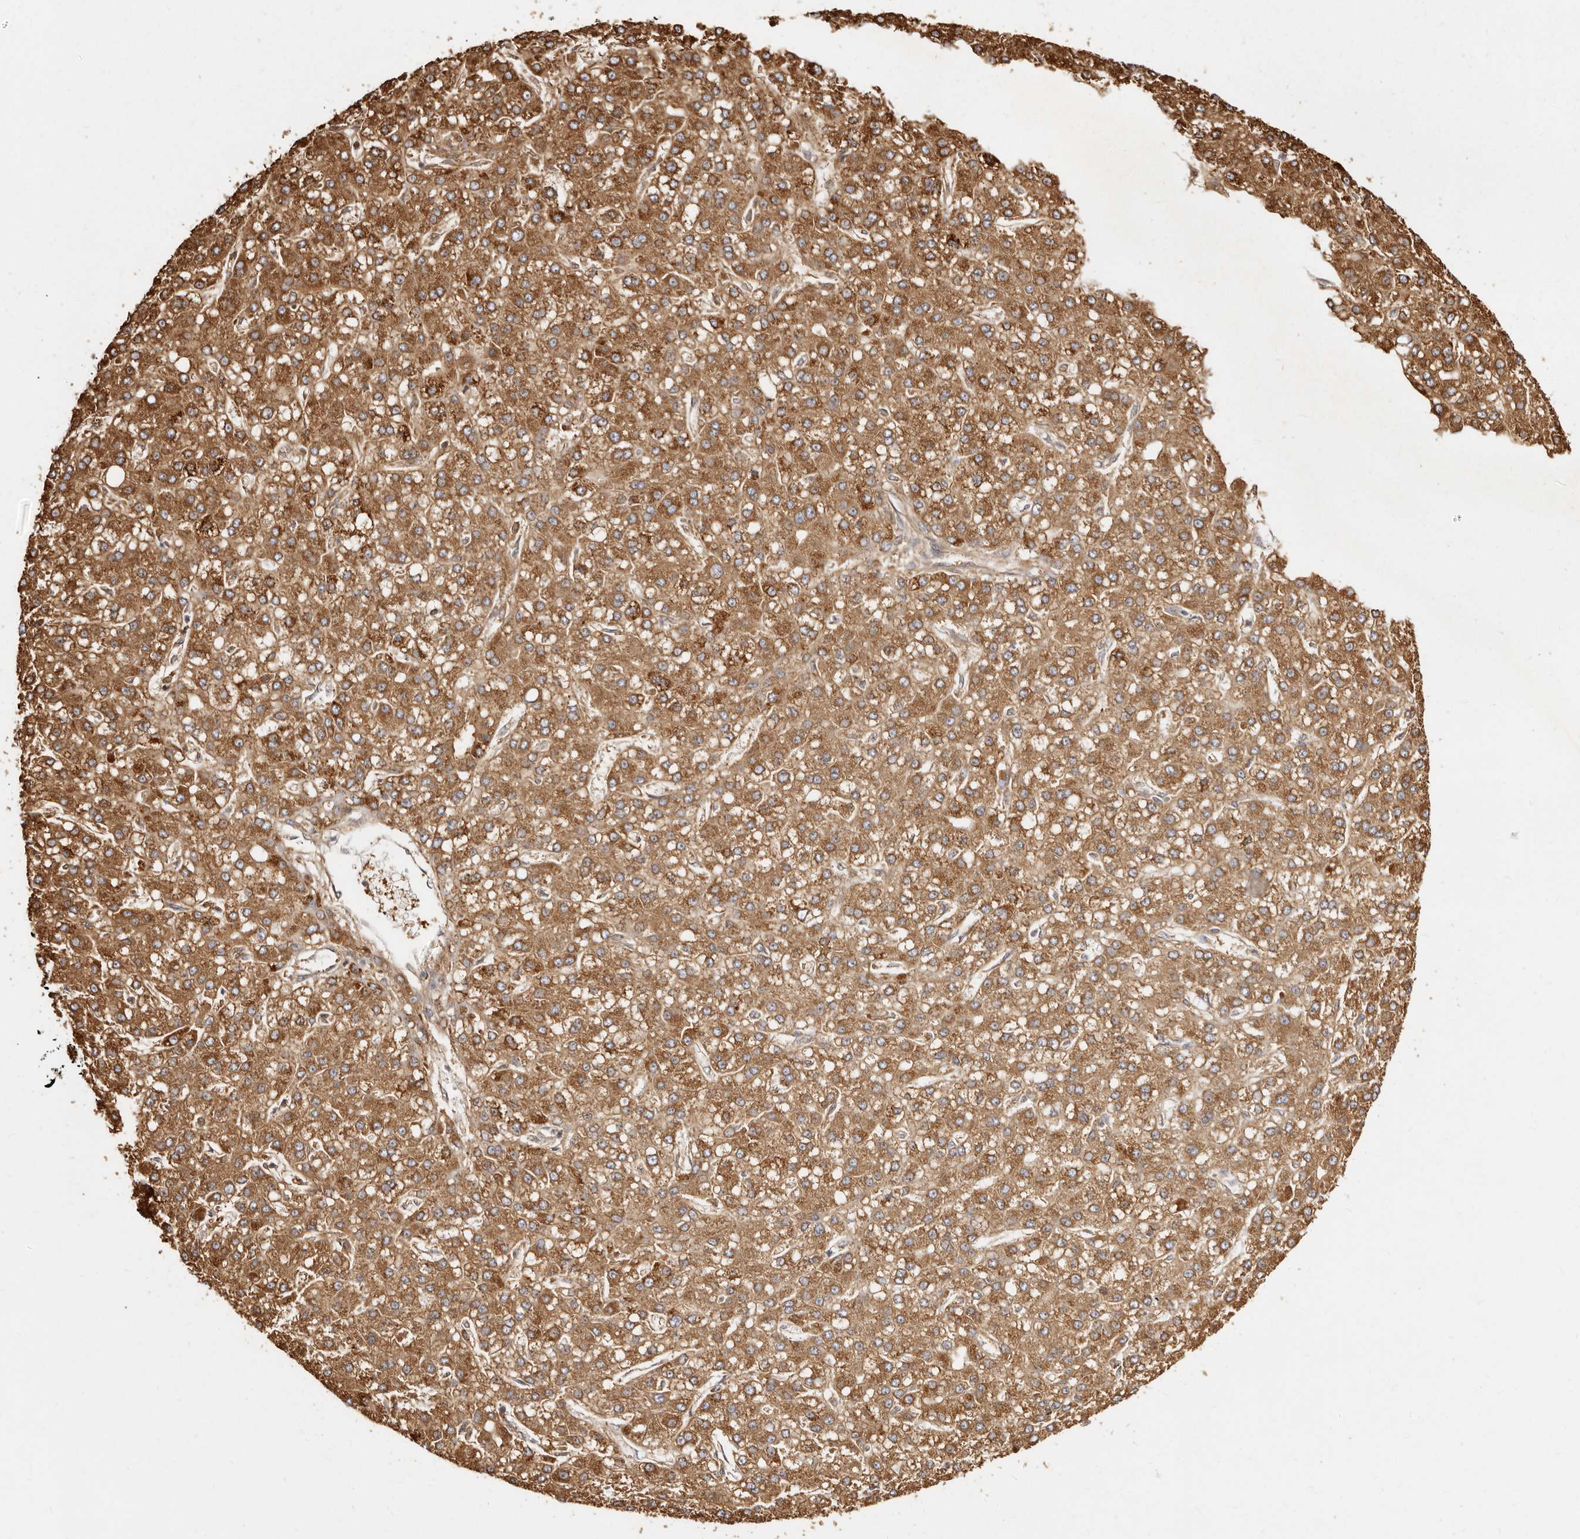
{"staining": {"intensity": "strong", "quantity": ">75%", "location": "cytoplasmic/membranous"}, "tissue": "liver cancer", "cell_type": "Tumor cells", "image_type": "cancer", "snomed": [{"axis": "morphology", "description": "Carcinoma, Hepatocellular, NOS"}, {"axis": "topography", "description": "Liver"}], "caption": "The micrograph exhibits a brown stain indicating the presence of a protein in the cytoplasmic/membranous of tumor cells in liver hepatocellular carcinoma.", "gene": "LCORL", "patient": {"sex": "male", "age": 67}}